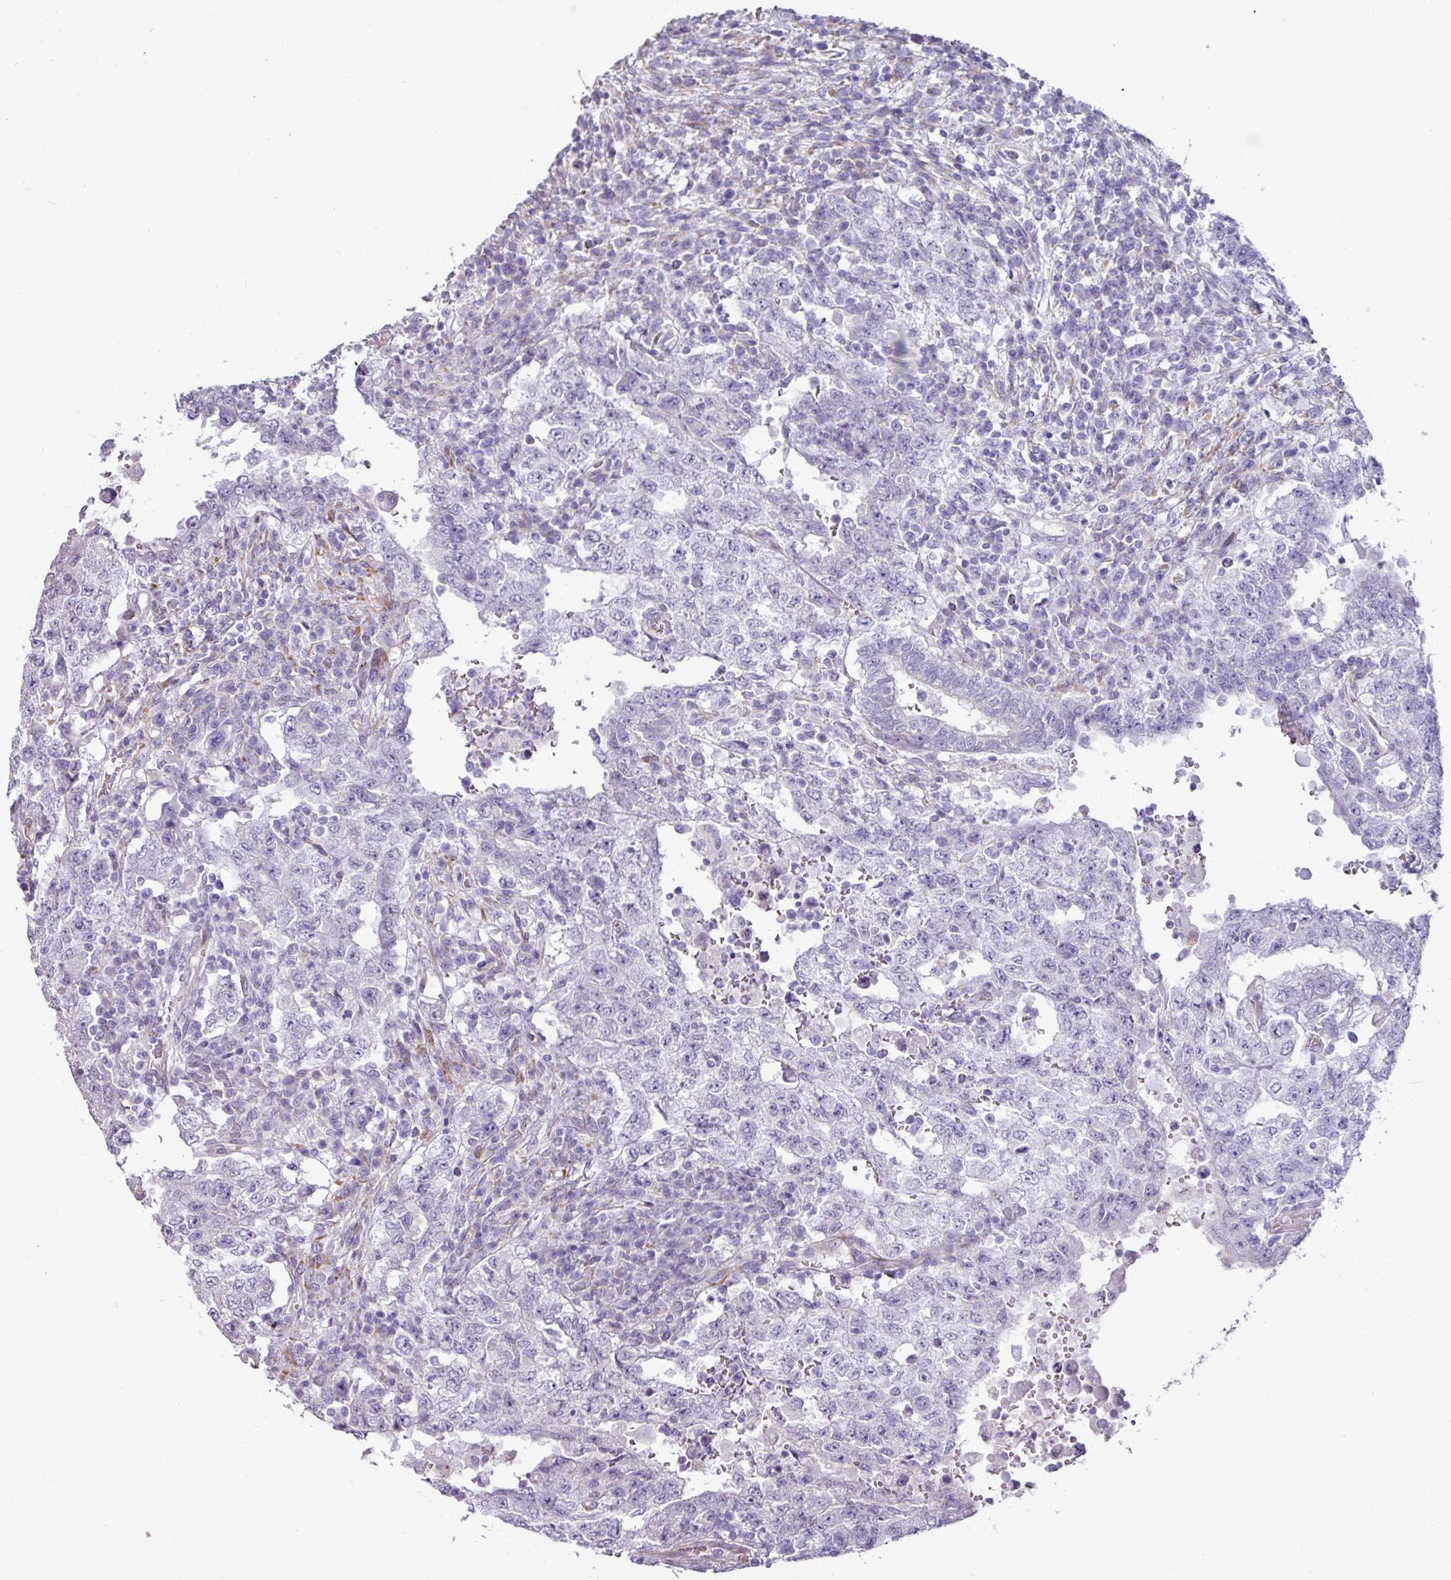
{"staining": {"intensity": "negative", "quantity": "none", "location": "none"}, "tissue": "testis cancer", "cell_type": "Tumor cells", "image_type": "cancer", "snomed": [{"axis": "morphology", "description": "Carcinoma, Embryonal, NOS"}, {"axis": "topography", "description": "Testis"}], "caption": "A histopathology image of human testis embryonal carcinoma is negative for staining in tumor cells. (Immunohistochemistry (ihc), brightfield microscopy, high magnification).", "gene": "PPP1R35", "patient": {"sex": "male", "age": 26}}